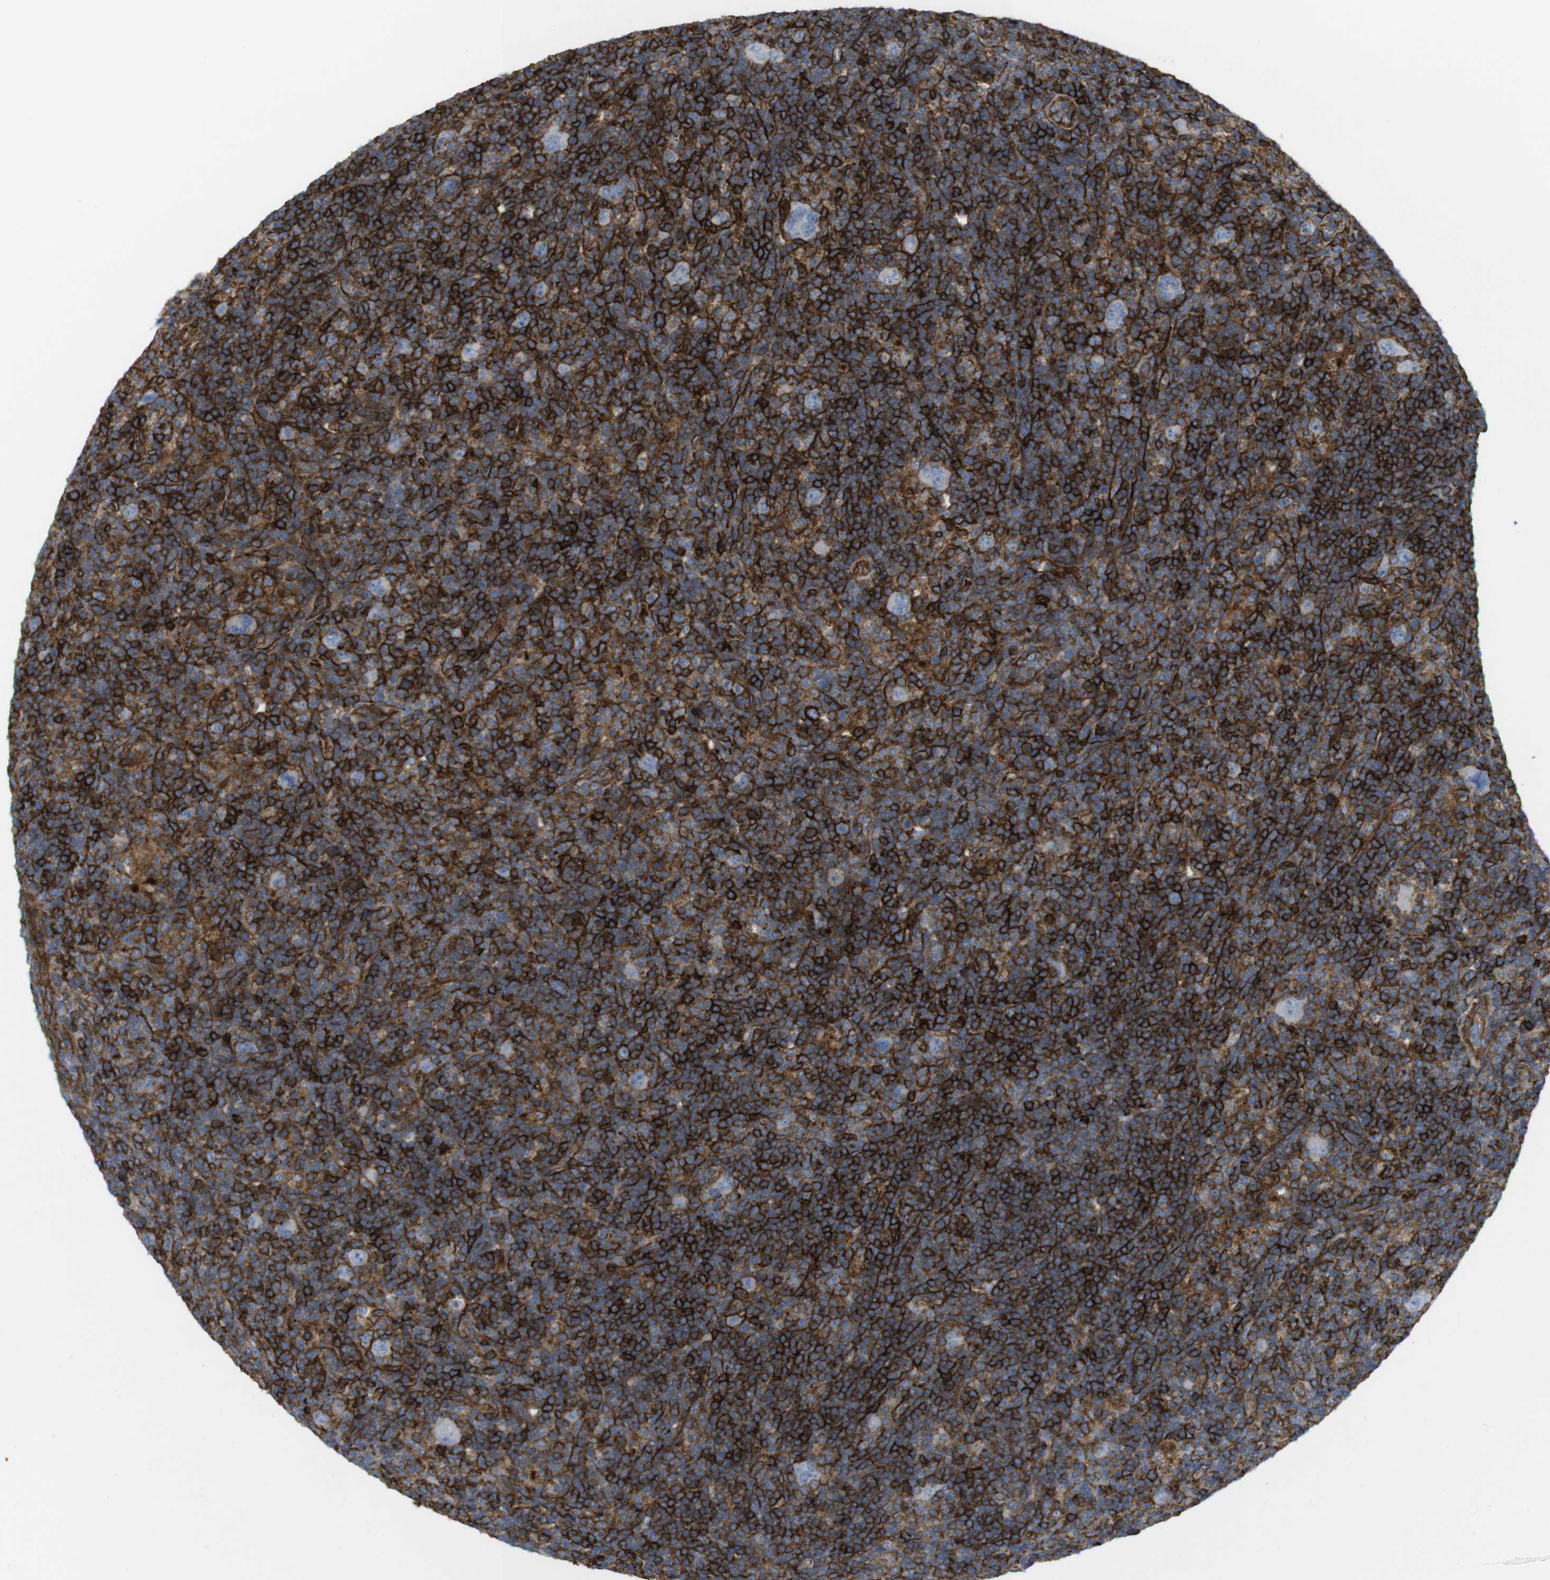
{"staining": {"intensity": "negative", "quantity": "none", "location": "none"}, "tissue": "lymphoma", "cell_type": "Tumor cells", "image_type": "cancer", "snomed": [{"axis": "morphology", "description": "Hodgkin's disease, NOS"}, {"axis": "topography", "description": "Lymph node"}], "caption": "DAB (3,3'-diaminobenzidine) immunohistochemical staining of human Hodgkin's disease demonstrates no significant expression in tumor cells.", "gene": "CCR6", "patient": {"sex": "female", "age": 57}}